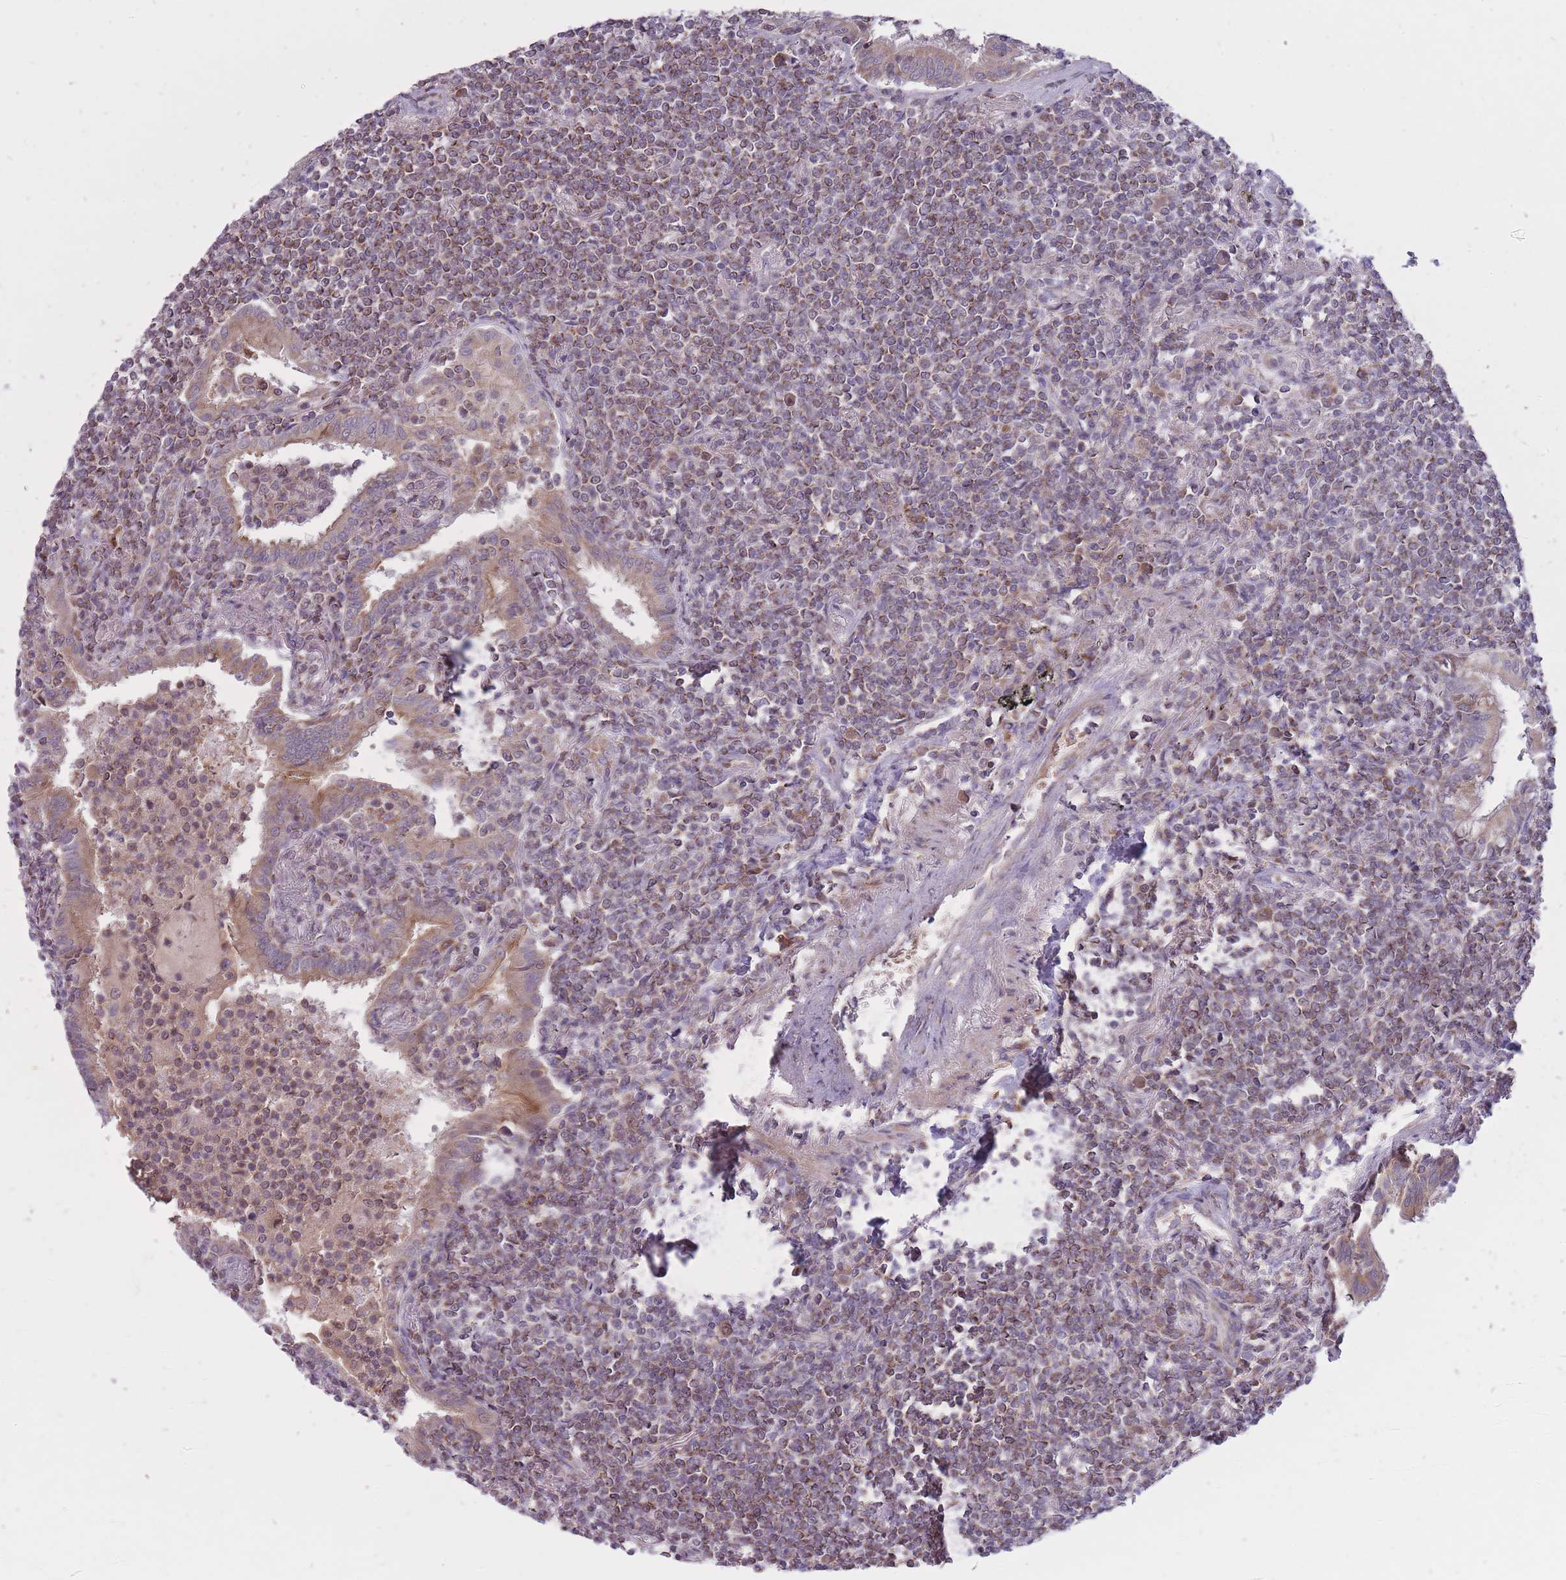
{"staining": {"intensity": "weak", "quantity": "25%-75%", "location": "cytoplasmic/membranous"}, "tissue": "lymphoma", "cell_type": "Tumor cells", "image_type": "cancer", "snomed": [{"axis": "morphology", "description": "Malignant lymphoma, non-Hodgkin's type, Low grade"}, {"axis": "topography", "description": "Lung"}], "caption": "The image displays staining of lymphoma, revealing weak cytoplasmic/membranous protein expression (brown color) within tumor cells. The protein of interest is shown in brown color, while the nuclei are stained blue.", "gene": "LIN7C", "patient": {"sex": "female", "age": 71}}